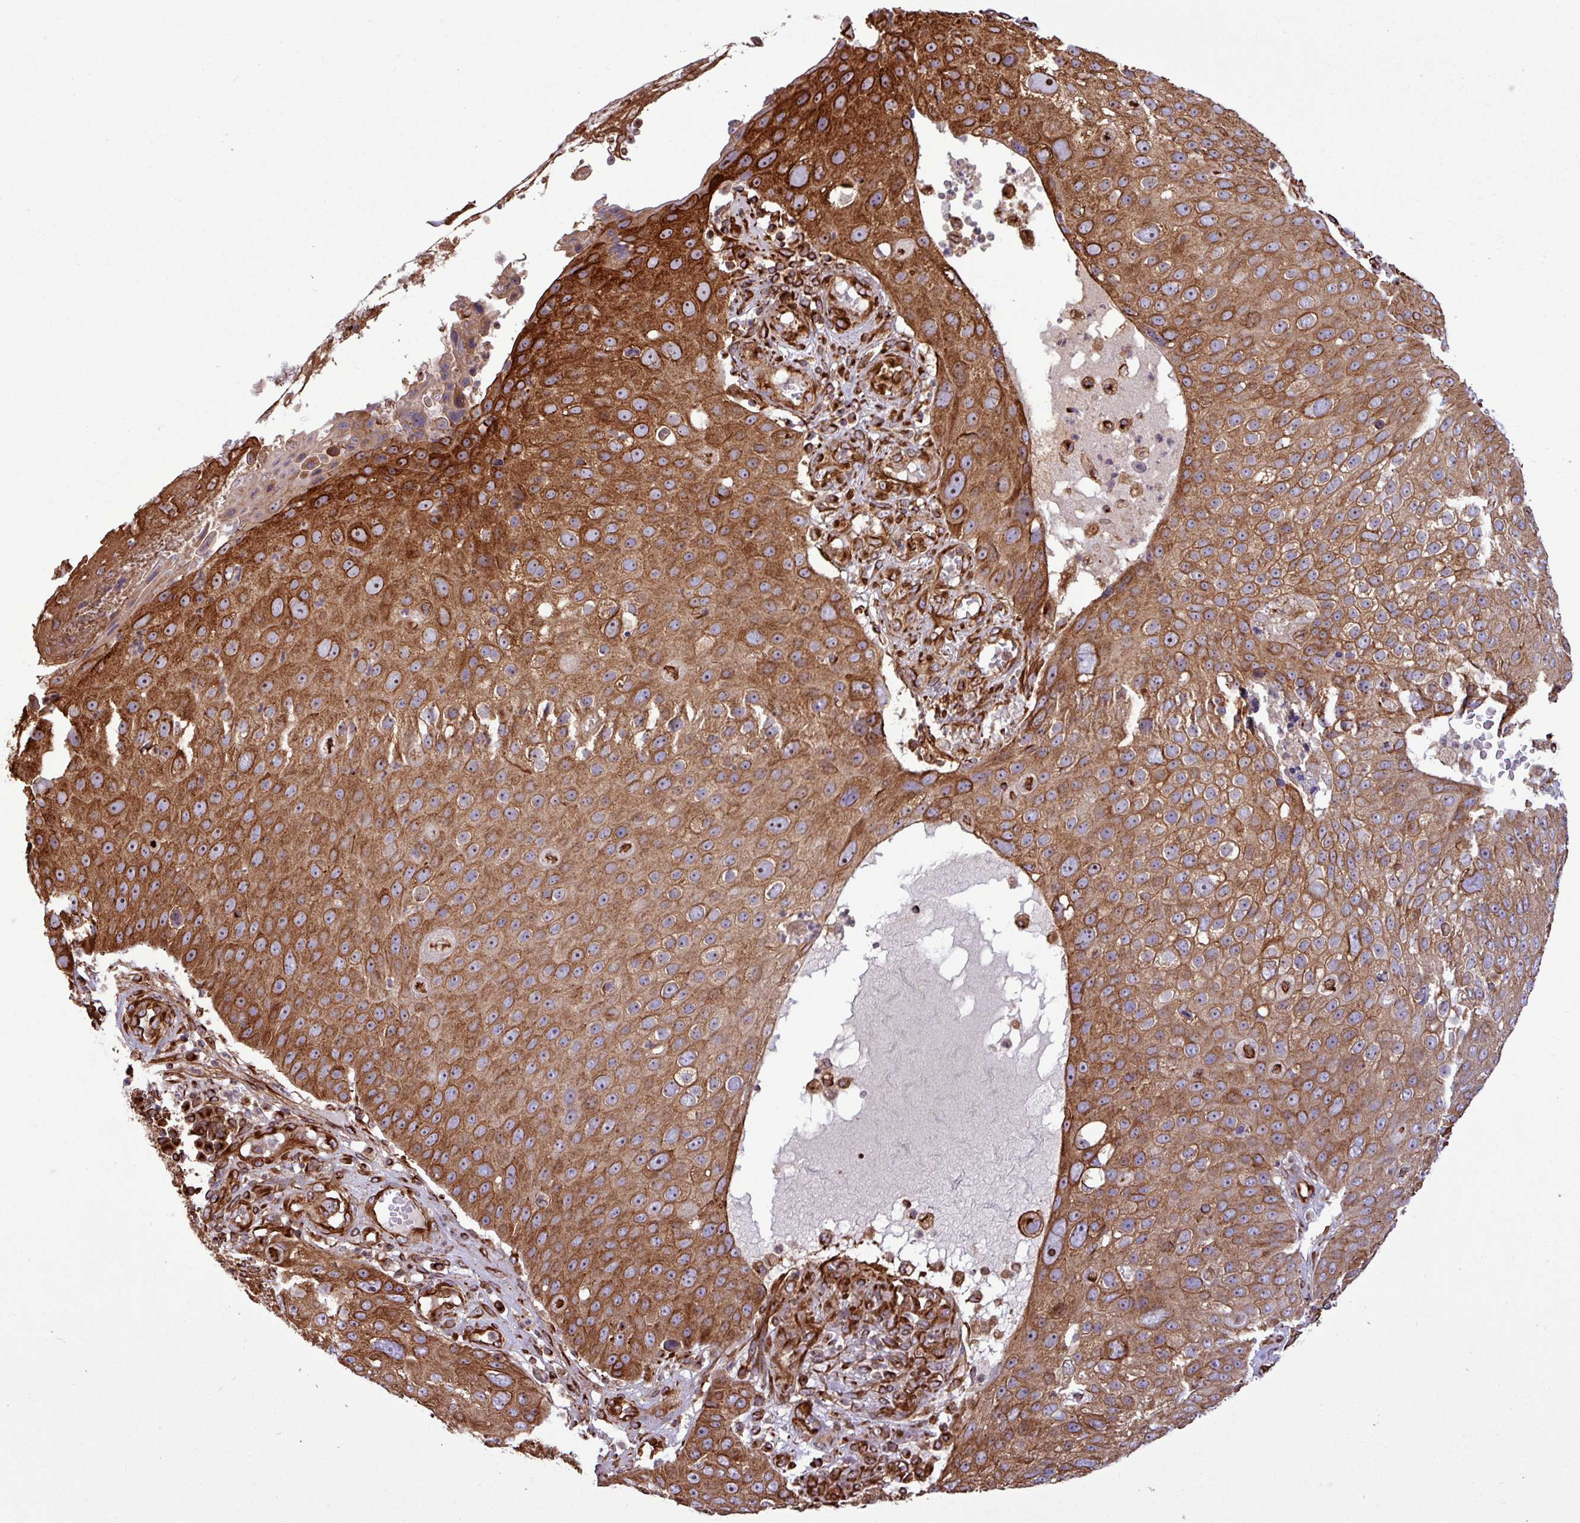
{"staining": {"intensity": "strong", "quantity": ">75%", "location": "cytoplasmic/membranous,nuclear"}, "tissue": "skin cancer", "cell_type": "Tumor cells", "image_type": "cancer", "snomed": [{"axis": "morphology", "description": "Squamous cell carcinoma, NOS"}, {"axis": "topography", "description": "Skin"}], "caption": "This is an image of immunohistochemistry staining of skin cancer (squamous cell carcinoma), which shows strong positivity in the cytoplasmic/membranous and nuclear of tumor cells.", "gene": "ZNF300", "patient": {"sex": "male", "age": 71}}